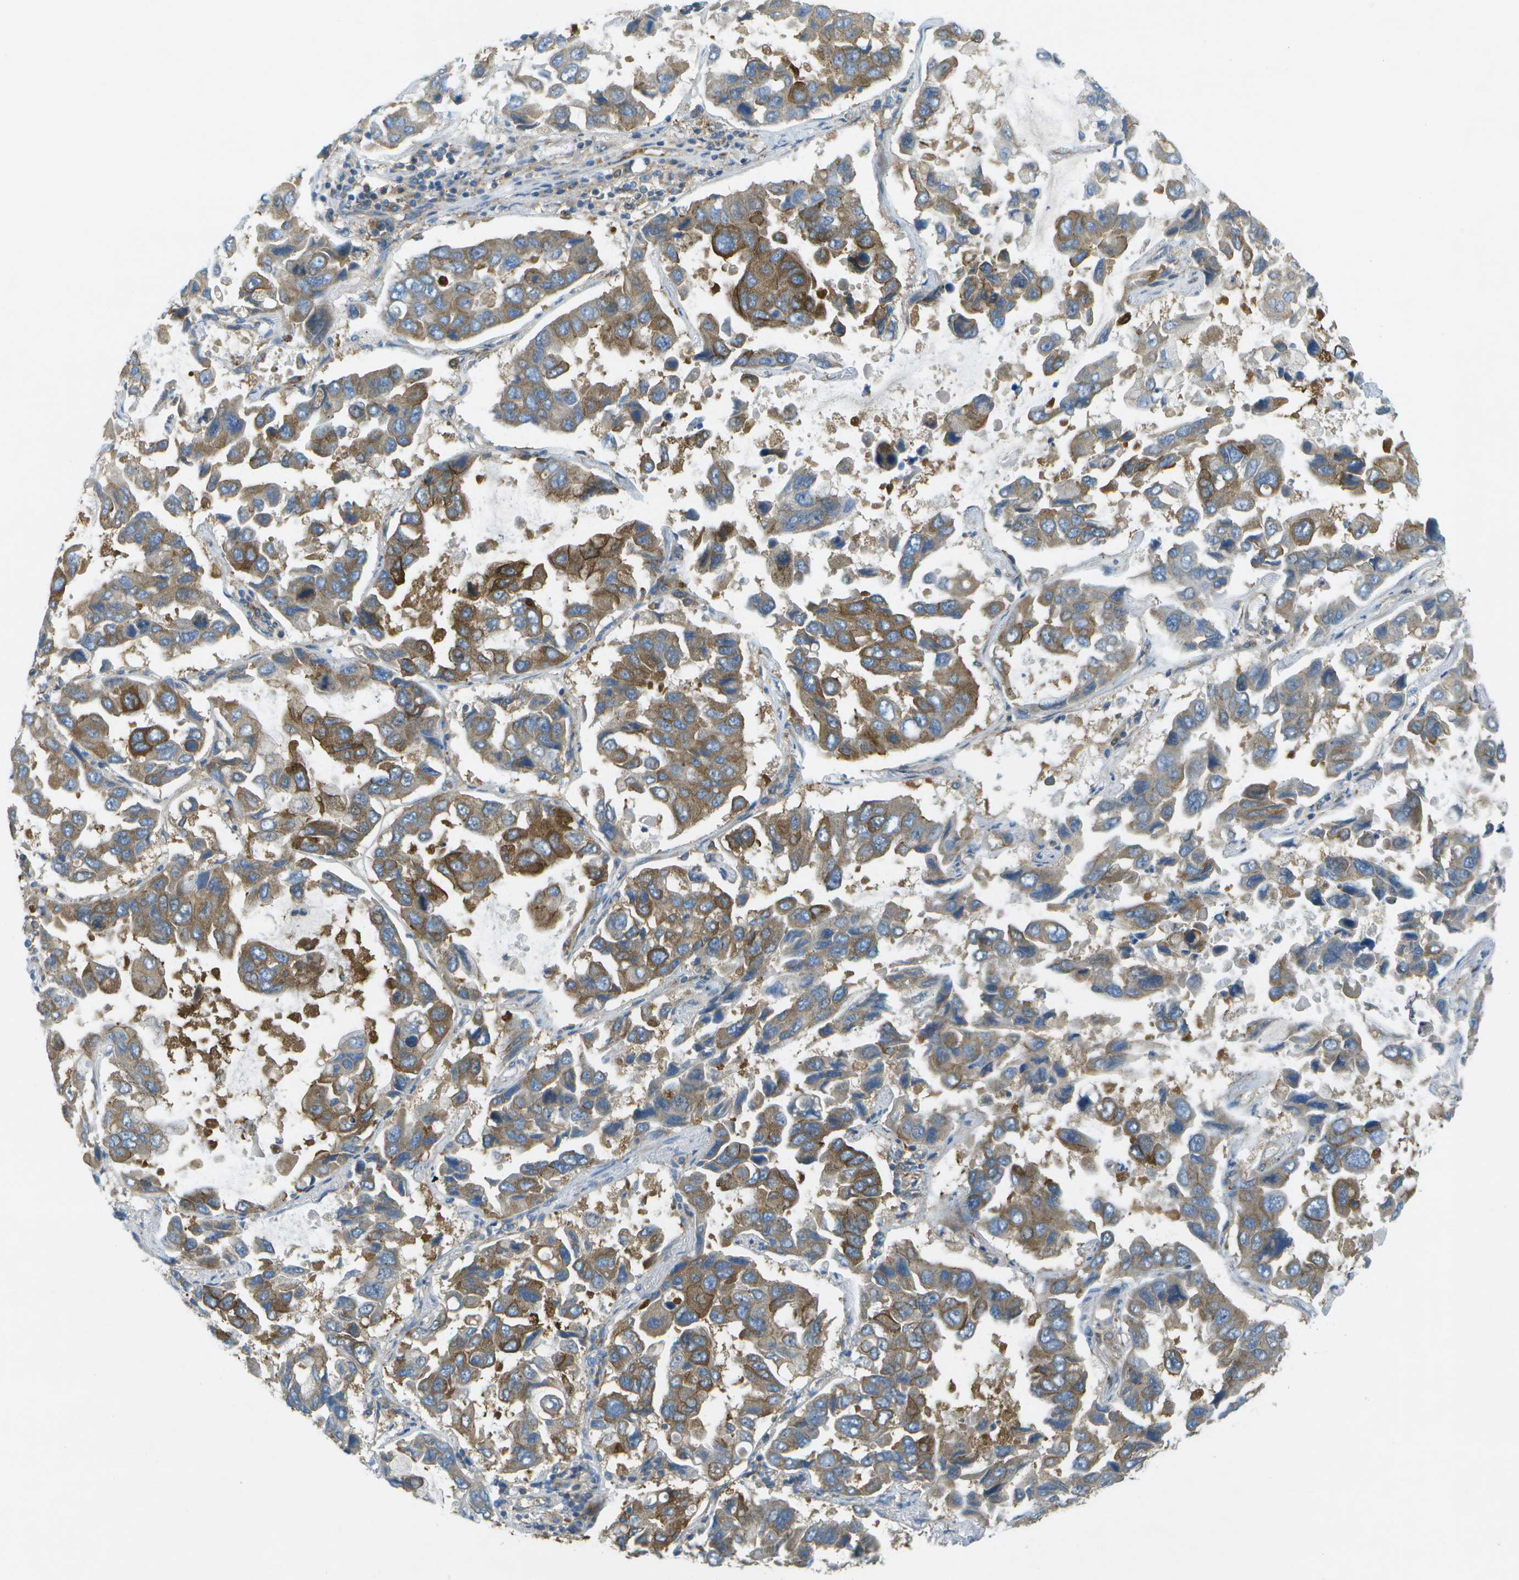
{"staining": {"intensity": "strong", "quantity": "25%-75%", "location": "cytoplasmic/membranous"}, "tissue": "lung cancer", "cell_type": "Tumor cells", "image_type": "cancer", "snomed": [{"axis": "morphology", "description": "Adenocarcinoma, NOS"}, {"axis": "topography", "description": "Lung"}], "caption": "High-power microscopy captured an IHC photomicrograph of lung adenocarcinoma, revealing strong cytoplasmic/membranous staining in approximately 25%-75% of tumor cells.", "gene": "WNK2", "patient": {"sex": "male", "age": 64}}